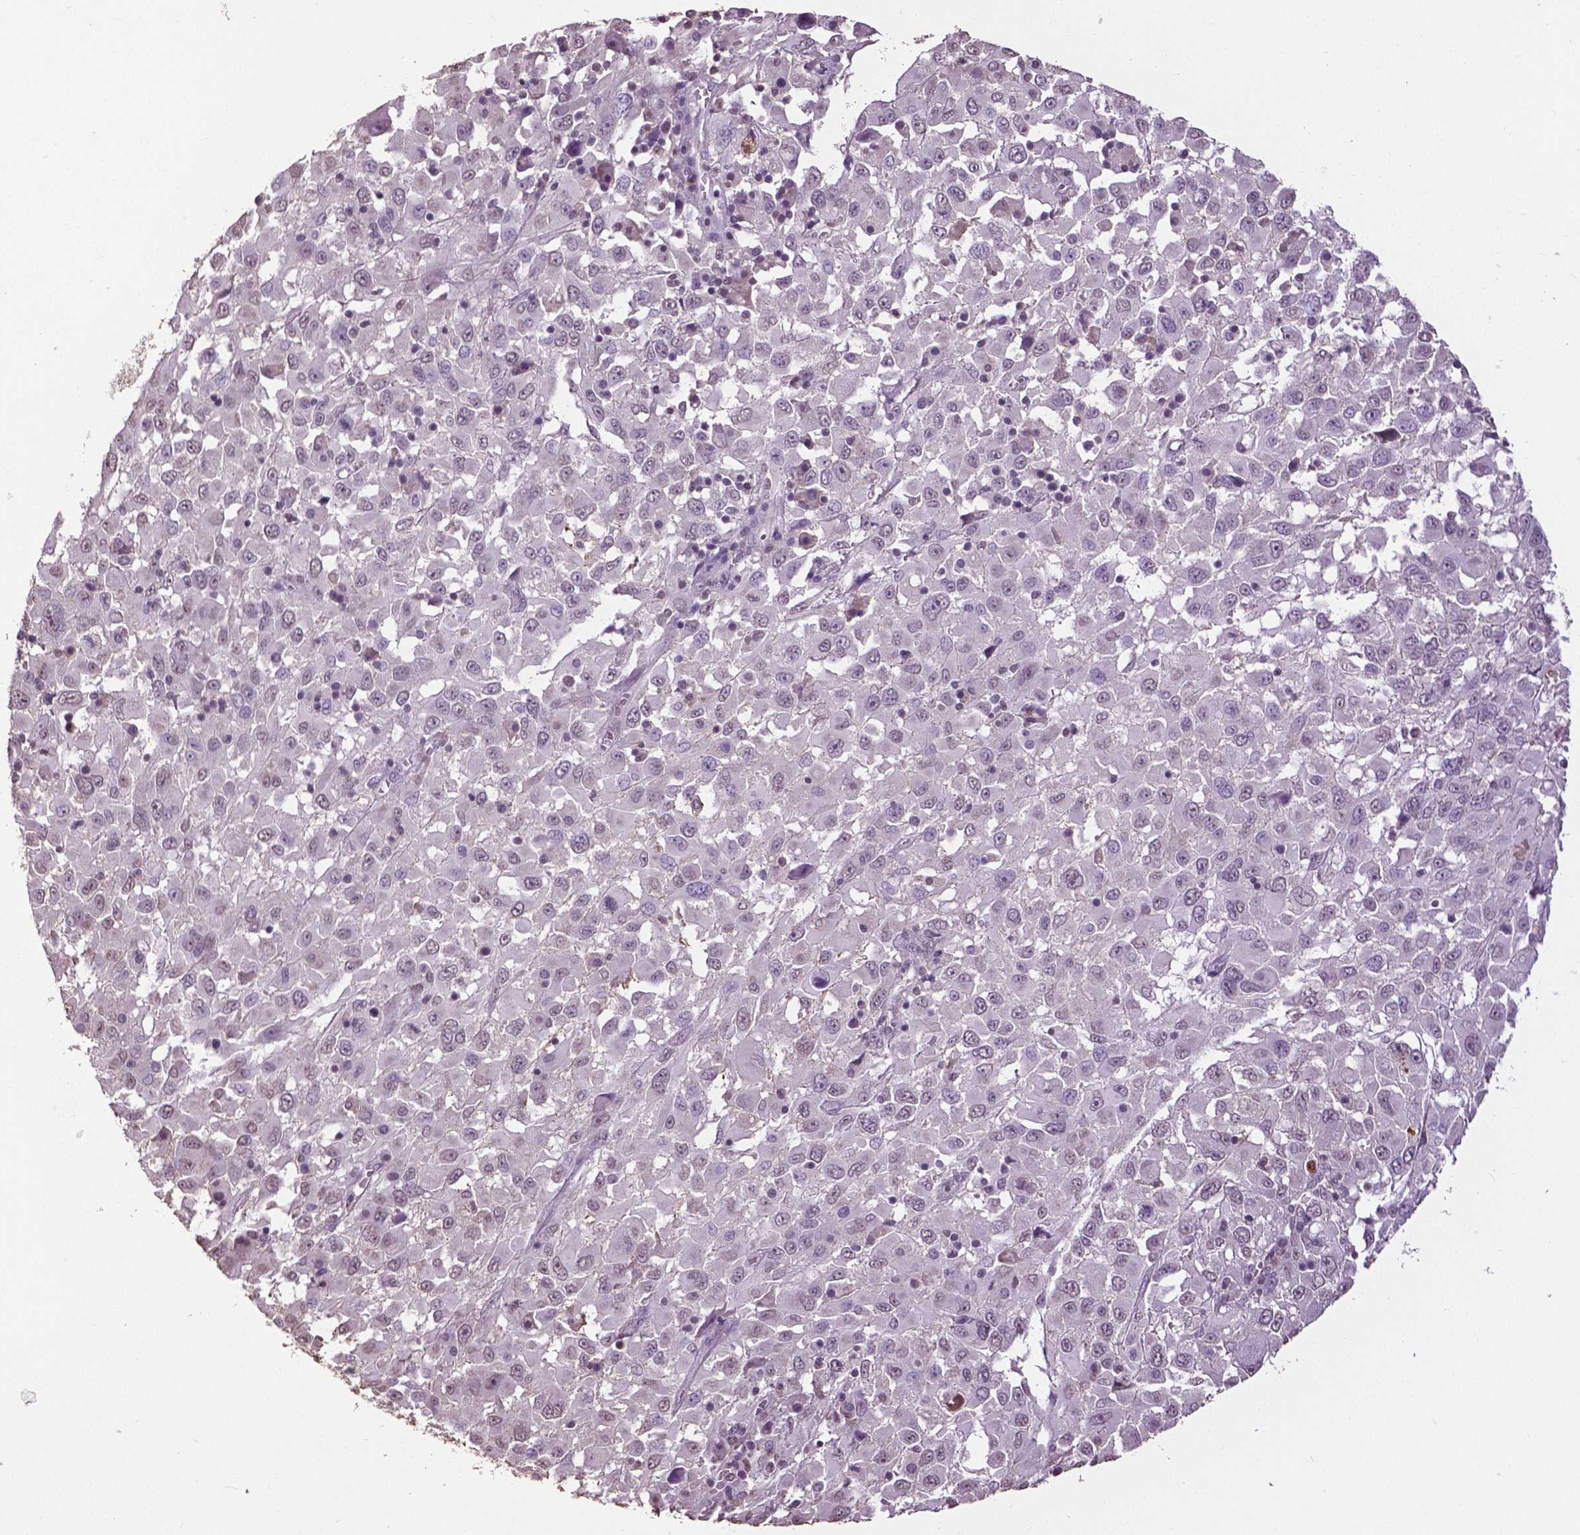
{"staining": {"intensity": "negative", "quantity": "none", "location": "none"}, "tissue": "melanoma", "cell_type": "Tumor cells", "image_type": "cancer", "snomed": [{"axis": "morphology", "description": "Malignant melanoma, Metastatic site"}, {"axis": "topography", "description": "Soft tissue"}], "caption": "Tumor cells show no significant staining in melanoma. (DAB (3,3'-diaminobenzidine) immunohistochemistry (IHC) with hematoxylin counter stain).", "gene": "RUNX3", "patient": {"sex": "male", "age": 50}}